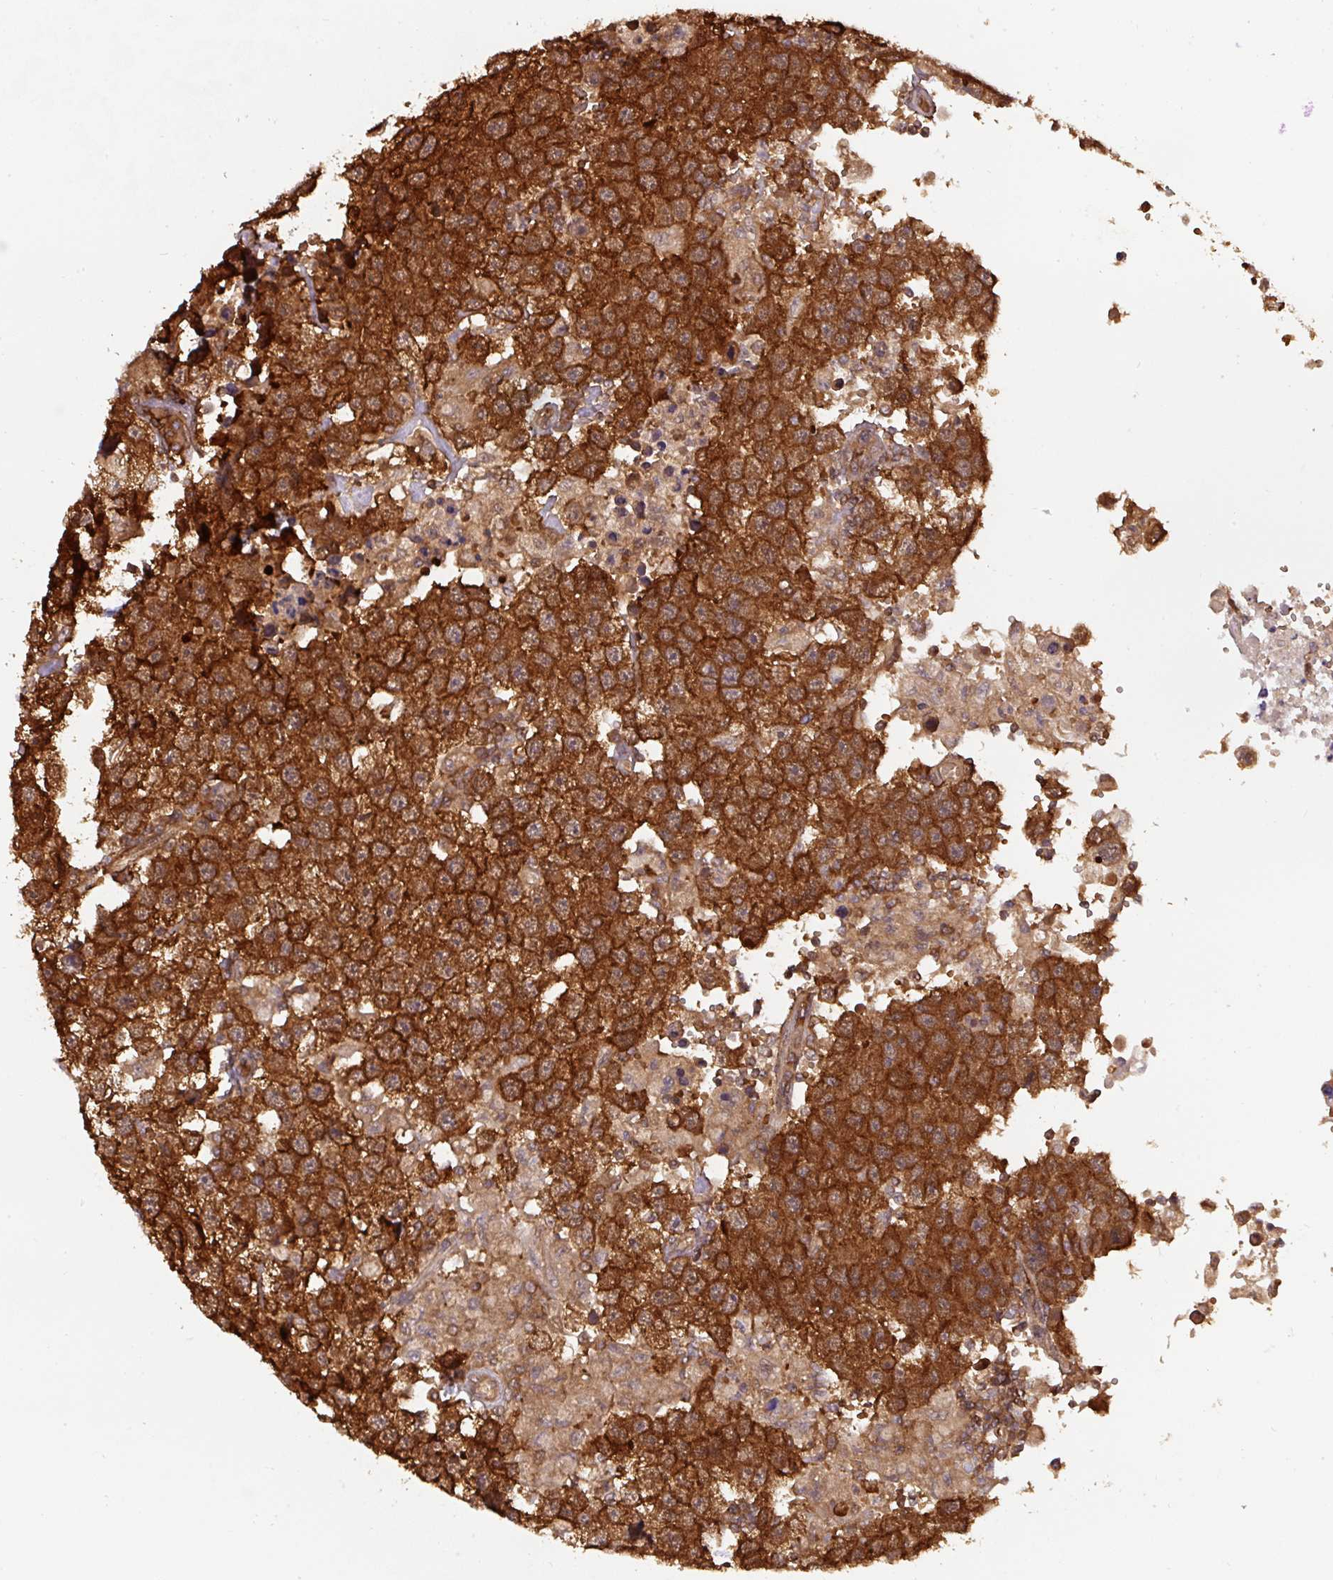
{"staining": {"intensity": "strong", "quantity": ">75%", "location": "cytoplasmic/membranous"}, "tissue": "testis cancer", "cell_type": "Tumor cells", "image_type": "cancer", "snomed": [{"axis": "morphology", "description": "Carcinoma, Embryonal, NOS"}, {"axis": "topography", "description": "Testis"}], "caption": "IHC photomicrograph of neoplastic tissue: human testis cancer stained using IHC displays high levels of strong protein expression localized specifically in the cytoplasmic/membranous of tumor cells, appearing as a cytoplasmic/membranous brown color.", "gene": "ST13", "patient": {"sex": "male", "age": 83}}